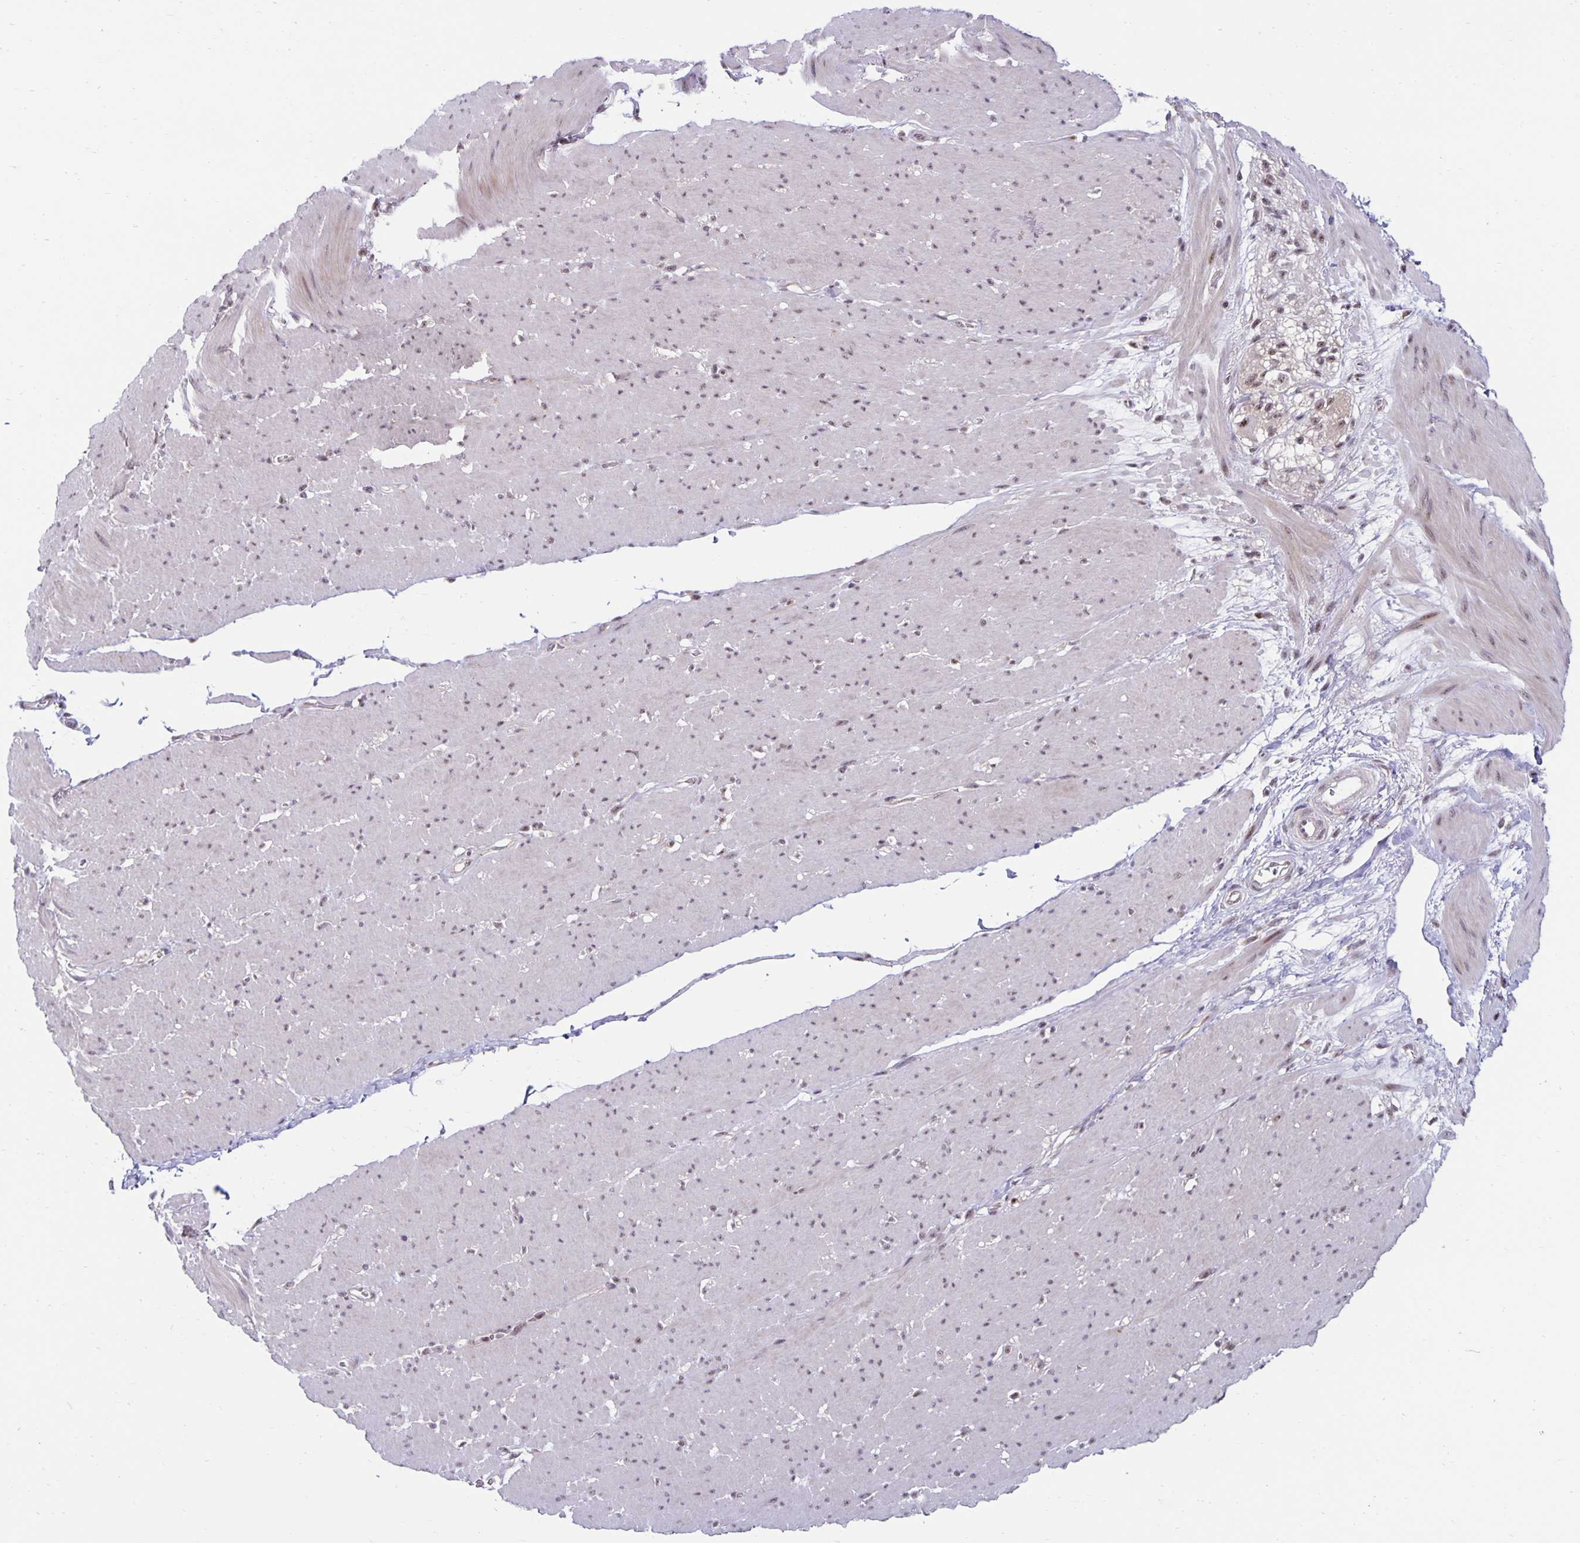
{"staining": {"intensity": "weak", "quantity": "25%-75%", "location": "nuclear"}, "tissue": "smooth muscle", "cell_type": "Smooth muscle cells", "image_type": "normal", "snomed": [{"axis": "morphology", "description": "Normal tissue, NOS"}, {"axis": "topography", "description": "Smooth muscle"}, {"axis": "topography", "description": "Rectum"}], "caption": "Immunohistochemistry (IHC) micrograph of normal smooth muscle stained for a protein (brown), which shows low levels of weak nuclear positivity in approximately 25%-75% of smooth muscle cells.", "gene": "EXOC6B", "patient": {"sex": "male", "age": 53}}